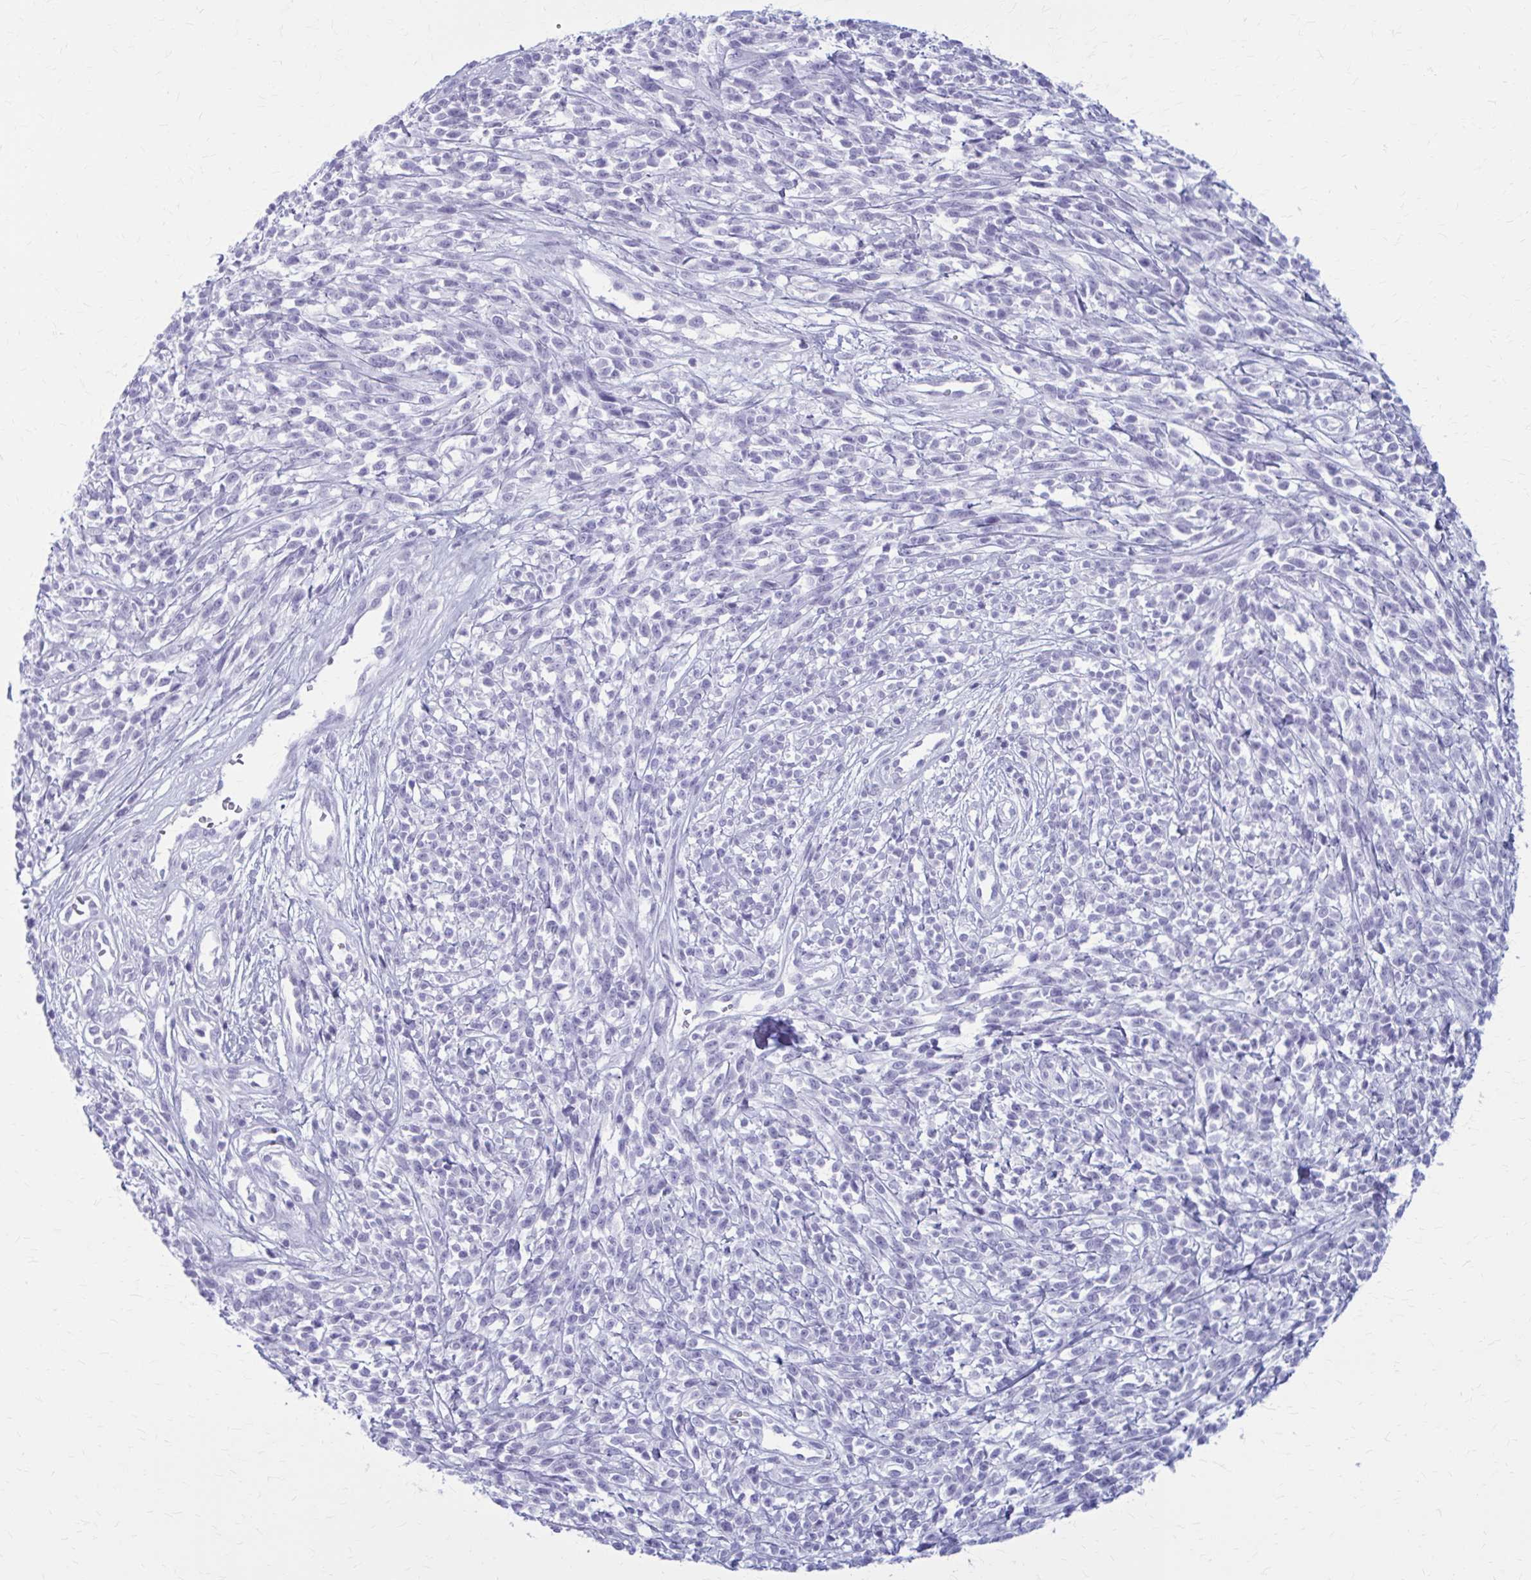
{"staining": {"intensity": "negative", "quantity": "none", "location": "none"}, "tissue": "melanoma", "cell_type": "Tumor cells", "image_type": "cancer", "snomed": [{"axis": "morphology", "description": "Malignant melanoma, NOS"}, {"axis": "topography", "description": "Skin"}, {"axis": "topography", "description": "Skin of trunk"}], "caption": "Malignant melanoma stained for a protein using immunohistochemistry demonstrates no positivity tumor cells.", "gene": "ZDHHC7", "patient": {"sex": "male", "age": 74}}